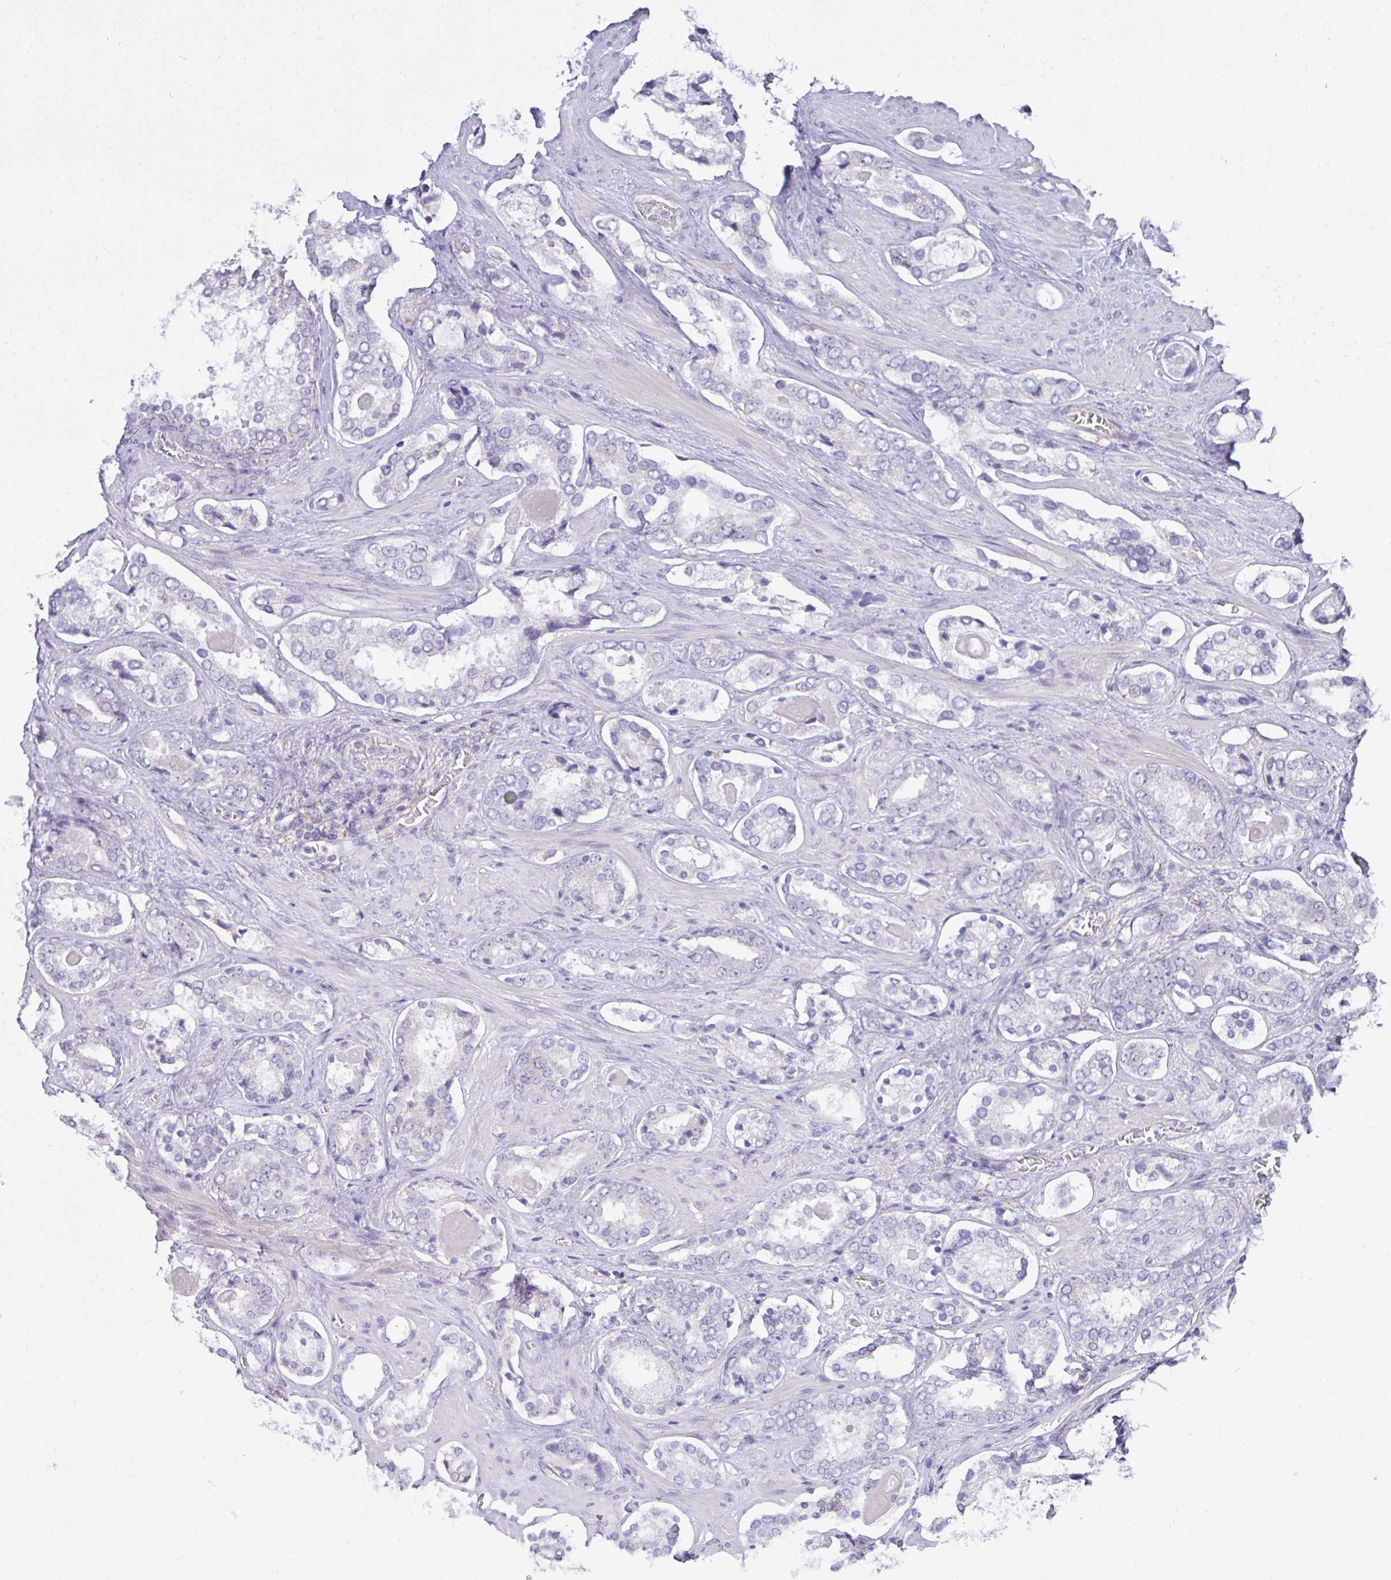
{"staining": {"intensity": "negative", "quantity": "none", "location": "none"}, "tissue": "prostate cancer", "cell_type": "Tumor cells", "image_type": "cancer", "snomed": [{"axis": "morphology", "description": "Adenocarcinoma, Low grade"}, {"axis": "topography", "description": "Prostate"}], "caption": "Immunohistochemistry micrograph of prostate adenocarcinoma (low-grade) stained for a protein (brown), which exhibits no expression in tumor cells.", "gene": "PLCD4", "patient": {"sex": "male", "age": 62}}